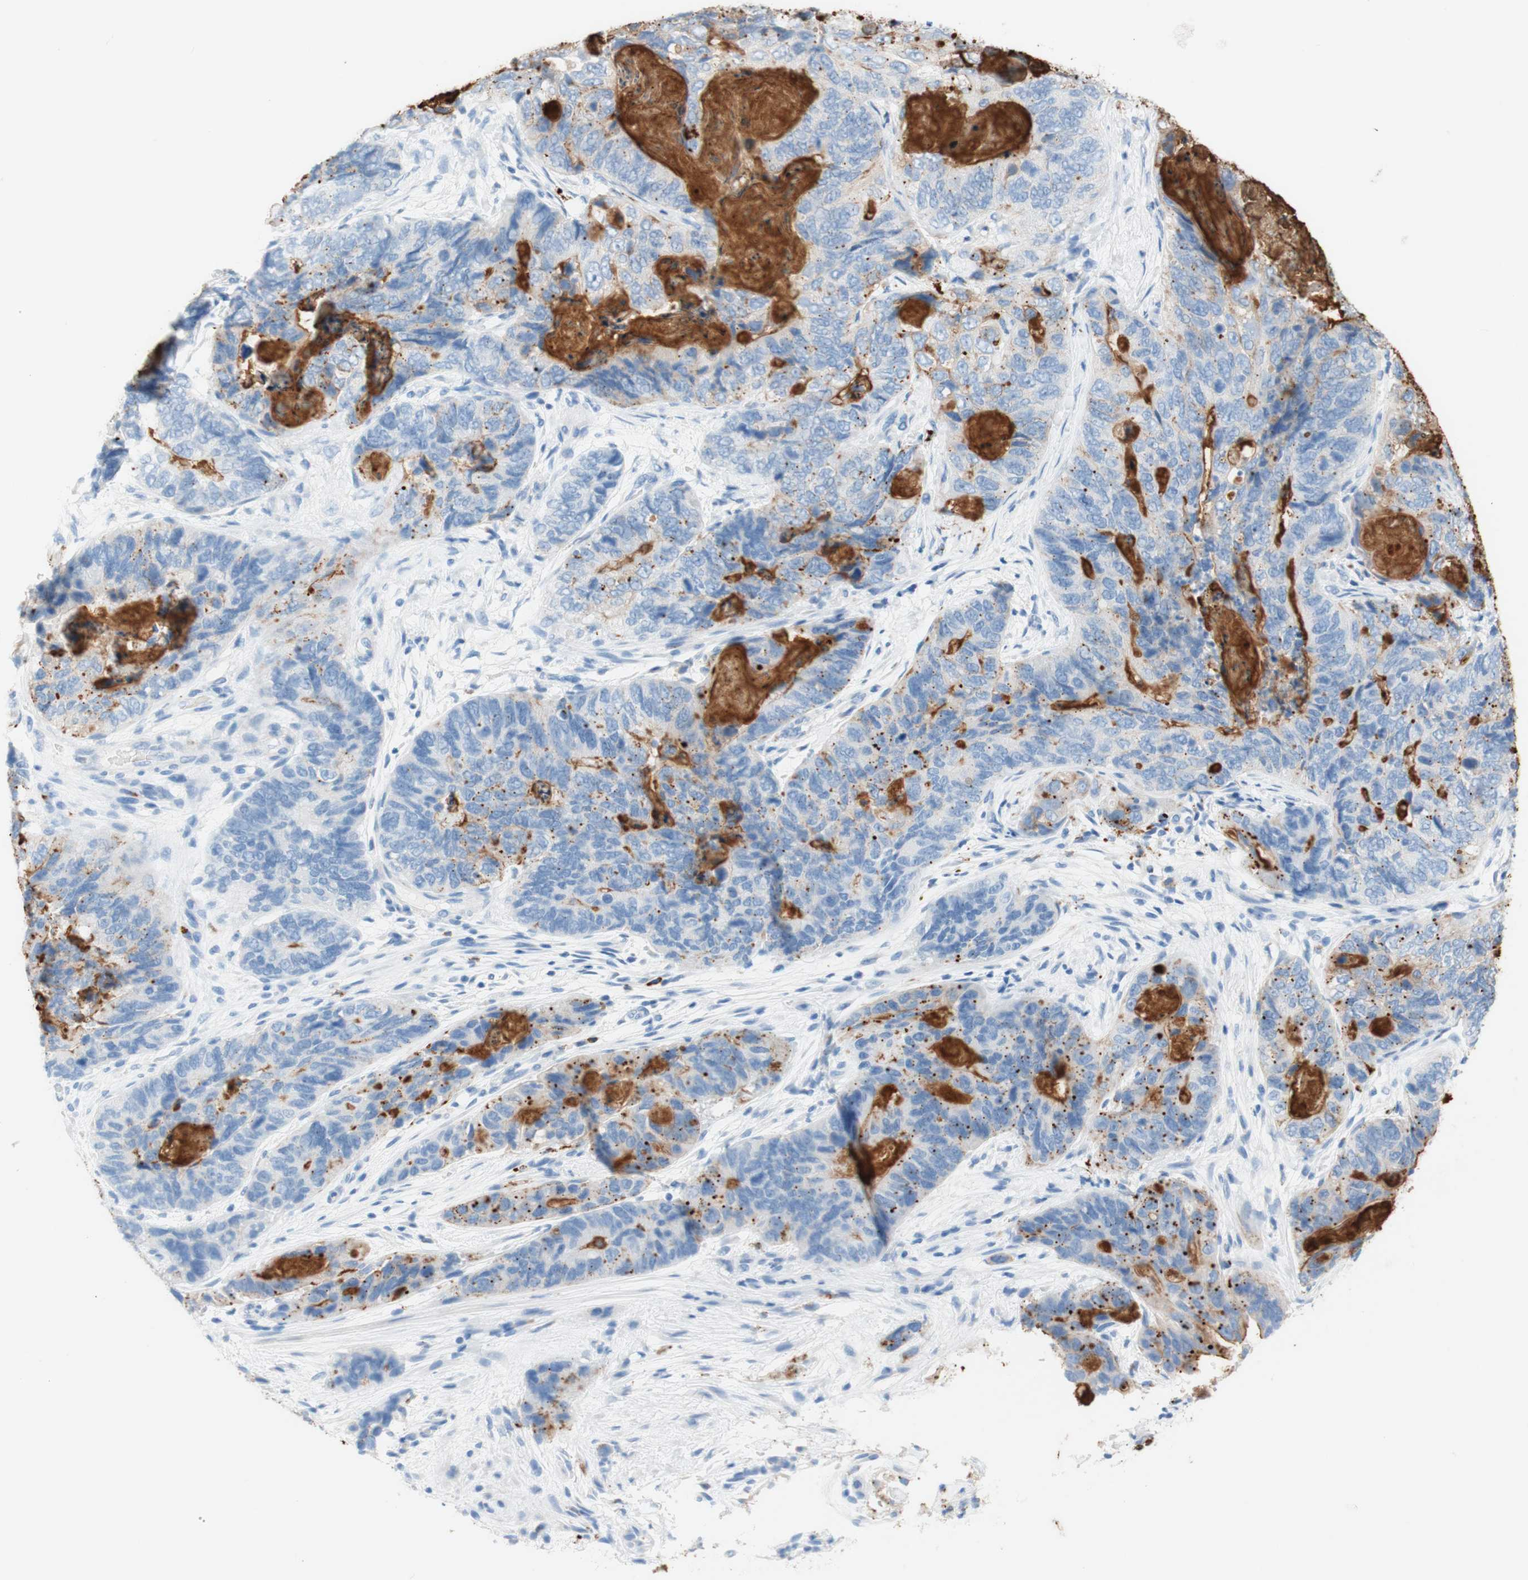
{"staining": {"intensity": "weak", "quantity": "<25%", "location": "cytoplasmic/membranous"}, "tissue": "stomach cancer", "cell_type": "Tumor cells", "image_type": "cancer", "snomed": [{"axis": "morphology", "description": "Adenocarcinoma, NOS"}, {"axis": "topography", "description": "Stomach"}], "caption": "Immunohistochemistry (IHC) image of neoplastic tissue: adenocarcinoma (stomach) stained with DAB (3,3'-diaminobenzidine) exhibits no significant protein staining in tumor cells. (IHC, brightfield microscopy, high magnification).", "gene": "CEACAM1", "patient": {"sex": "female", "age": 89}}